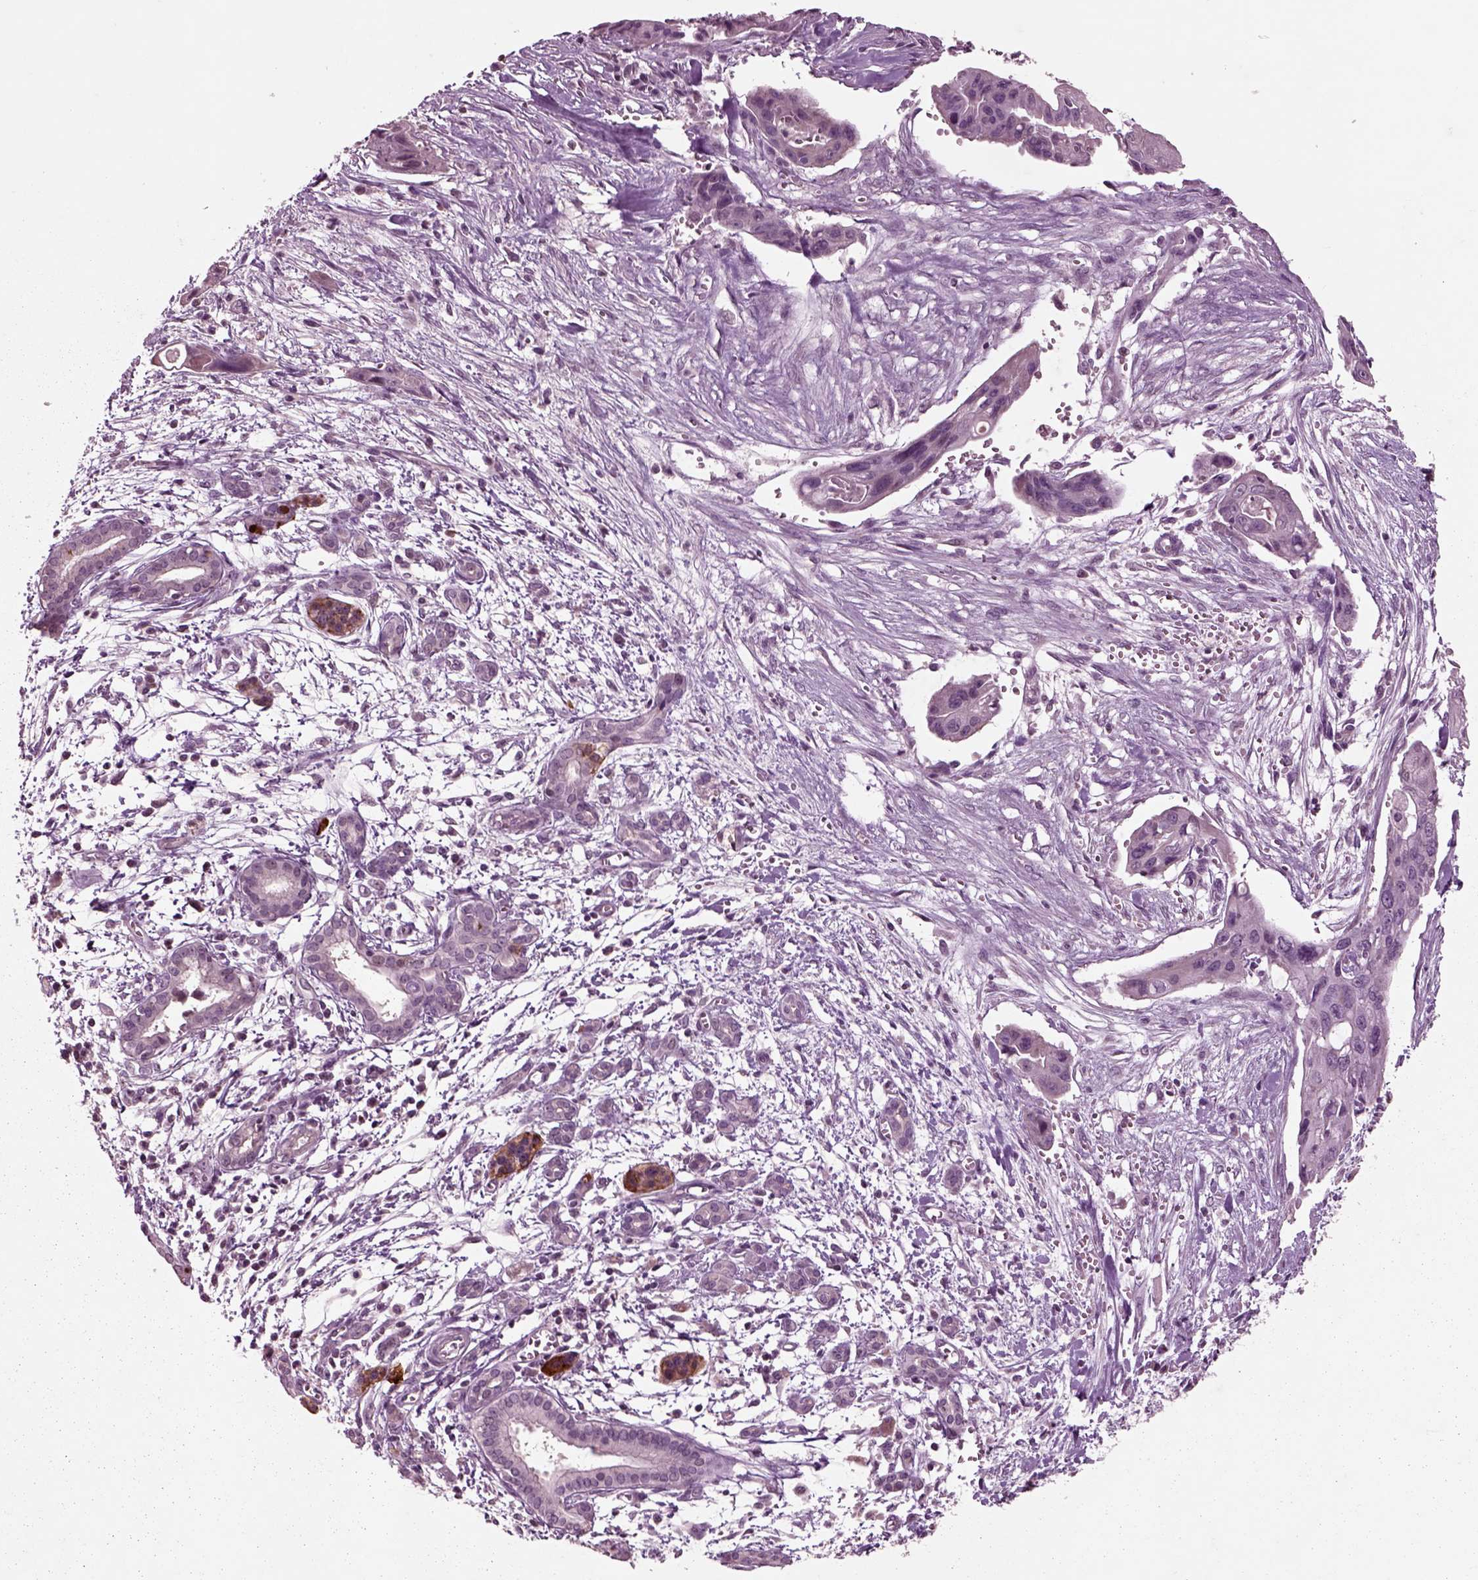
{"staining": {"intensity": "negative", "quantity": "none", "location": "none"}, "tissue": "pancreatic cancer", "cell_type": "Tumor cells", "image_type": "cancer", "snomed": [{"axis": "morphology", "description": "Adenocarcinoma, NOS"}, {"axis": "topography", "description": "Pancreas"}], "caption": "The micrograph reveals no significant staining in tumor cells of pancreatic adenocarcinoma.", "gene": "CHGB", "patient": {"sex": "male", "age": 60}}